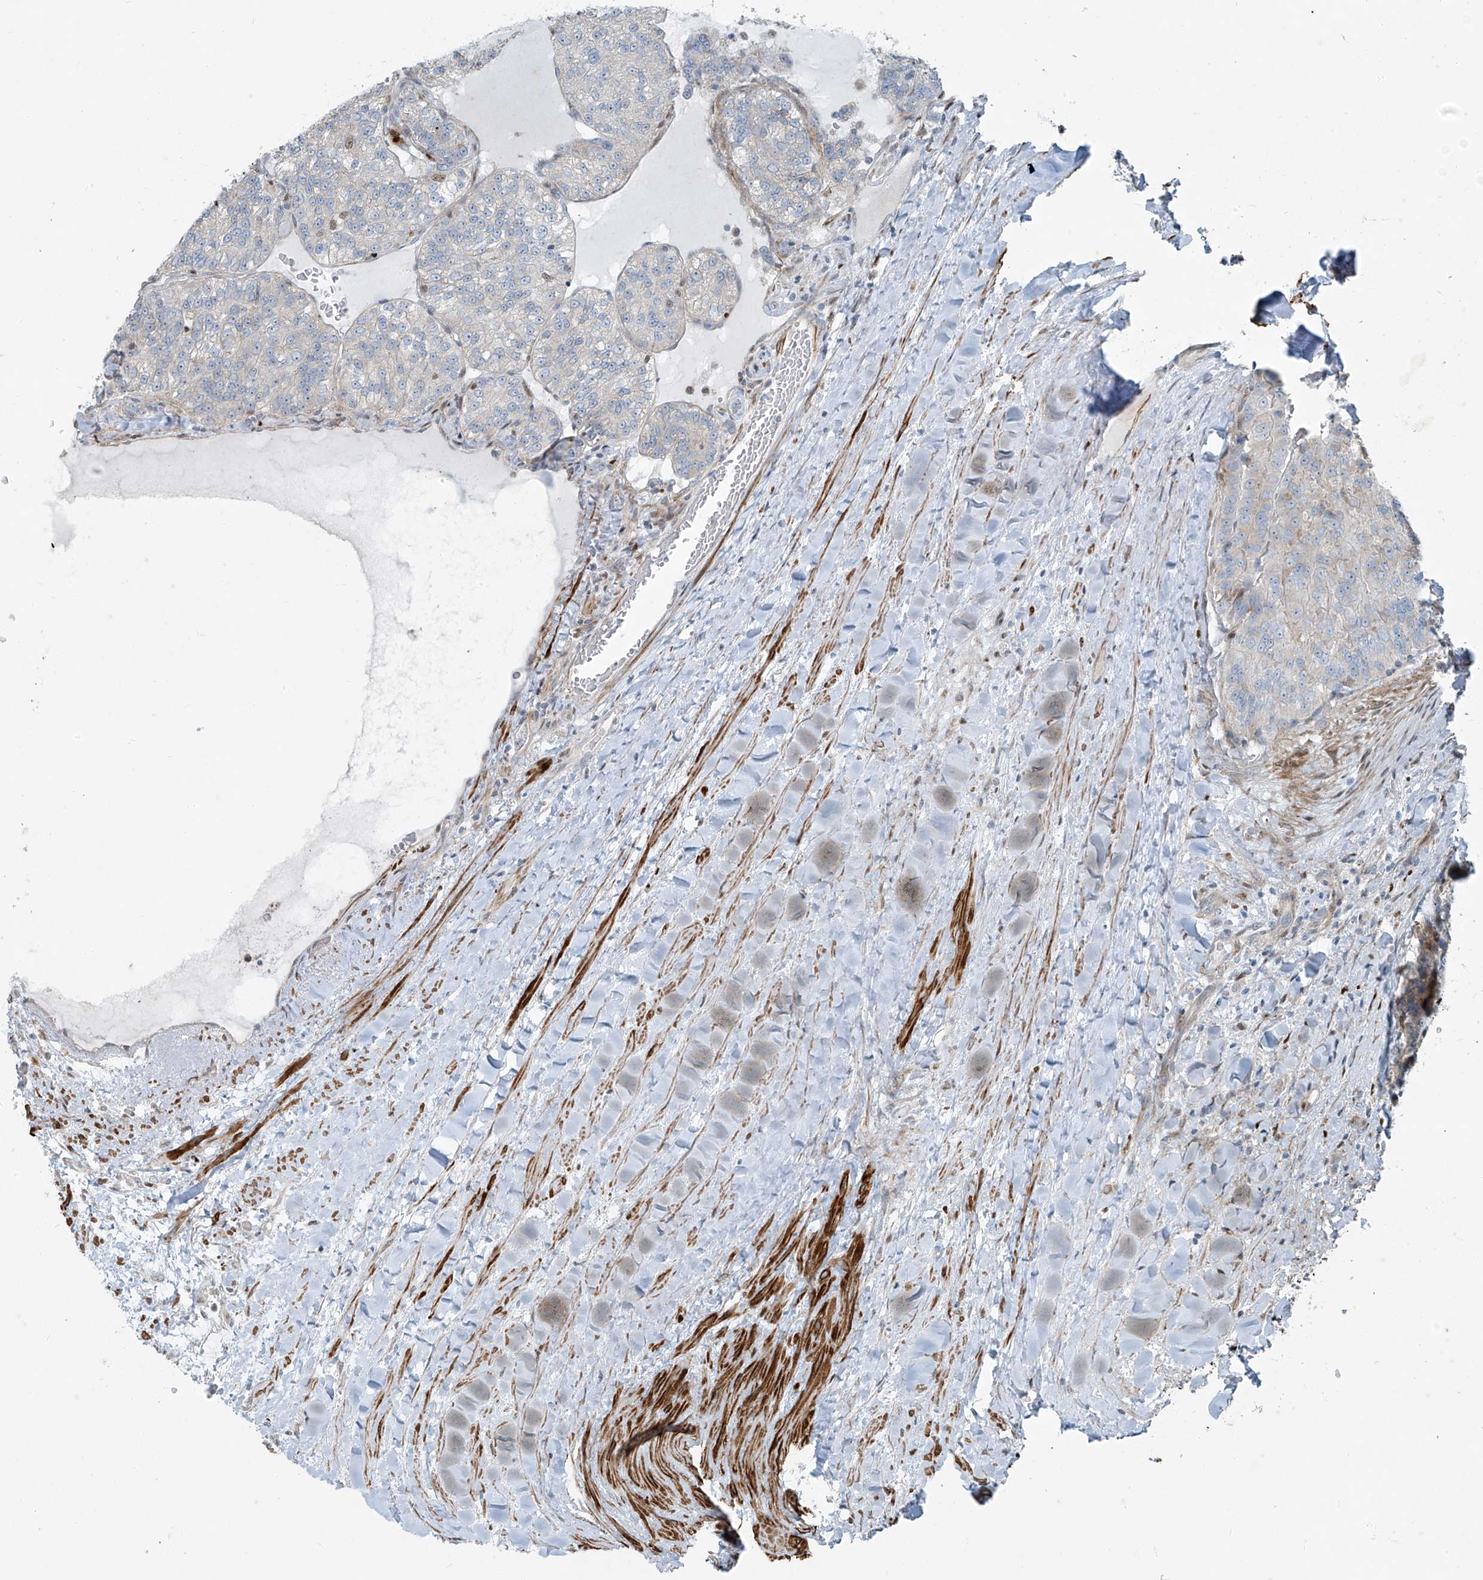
{"staining": {"intensity": "negative", "quantity": "none", "location": "none"}, "tissue": "renal cancer", "cell_type": "Tumor cells", "image_type": "cancer", "snomed": [{"axis": "morphology", "description": "Adenocarcinoma, NOS"}, {"axis": "topography", "description": "Kidney"}], "caption": "High magnification brightfield microscopy of adenocarcinoma (renal) stained with DAB (3,3'-diaminobenzidine) (brown) and counterstained with hematoxylin (blue): tumor cells show no significant positivity.", "gene": "PPCS", "patient": {"sex": "female", "age": 63}}